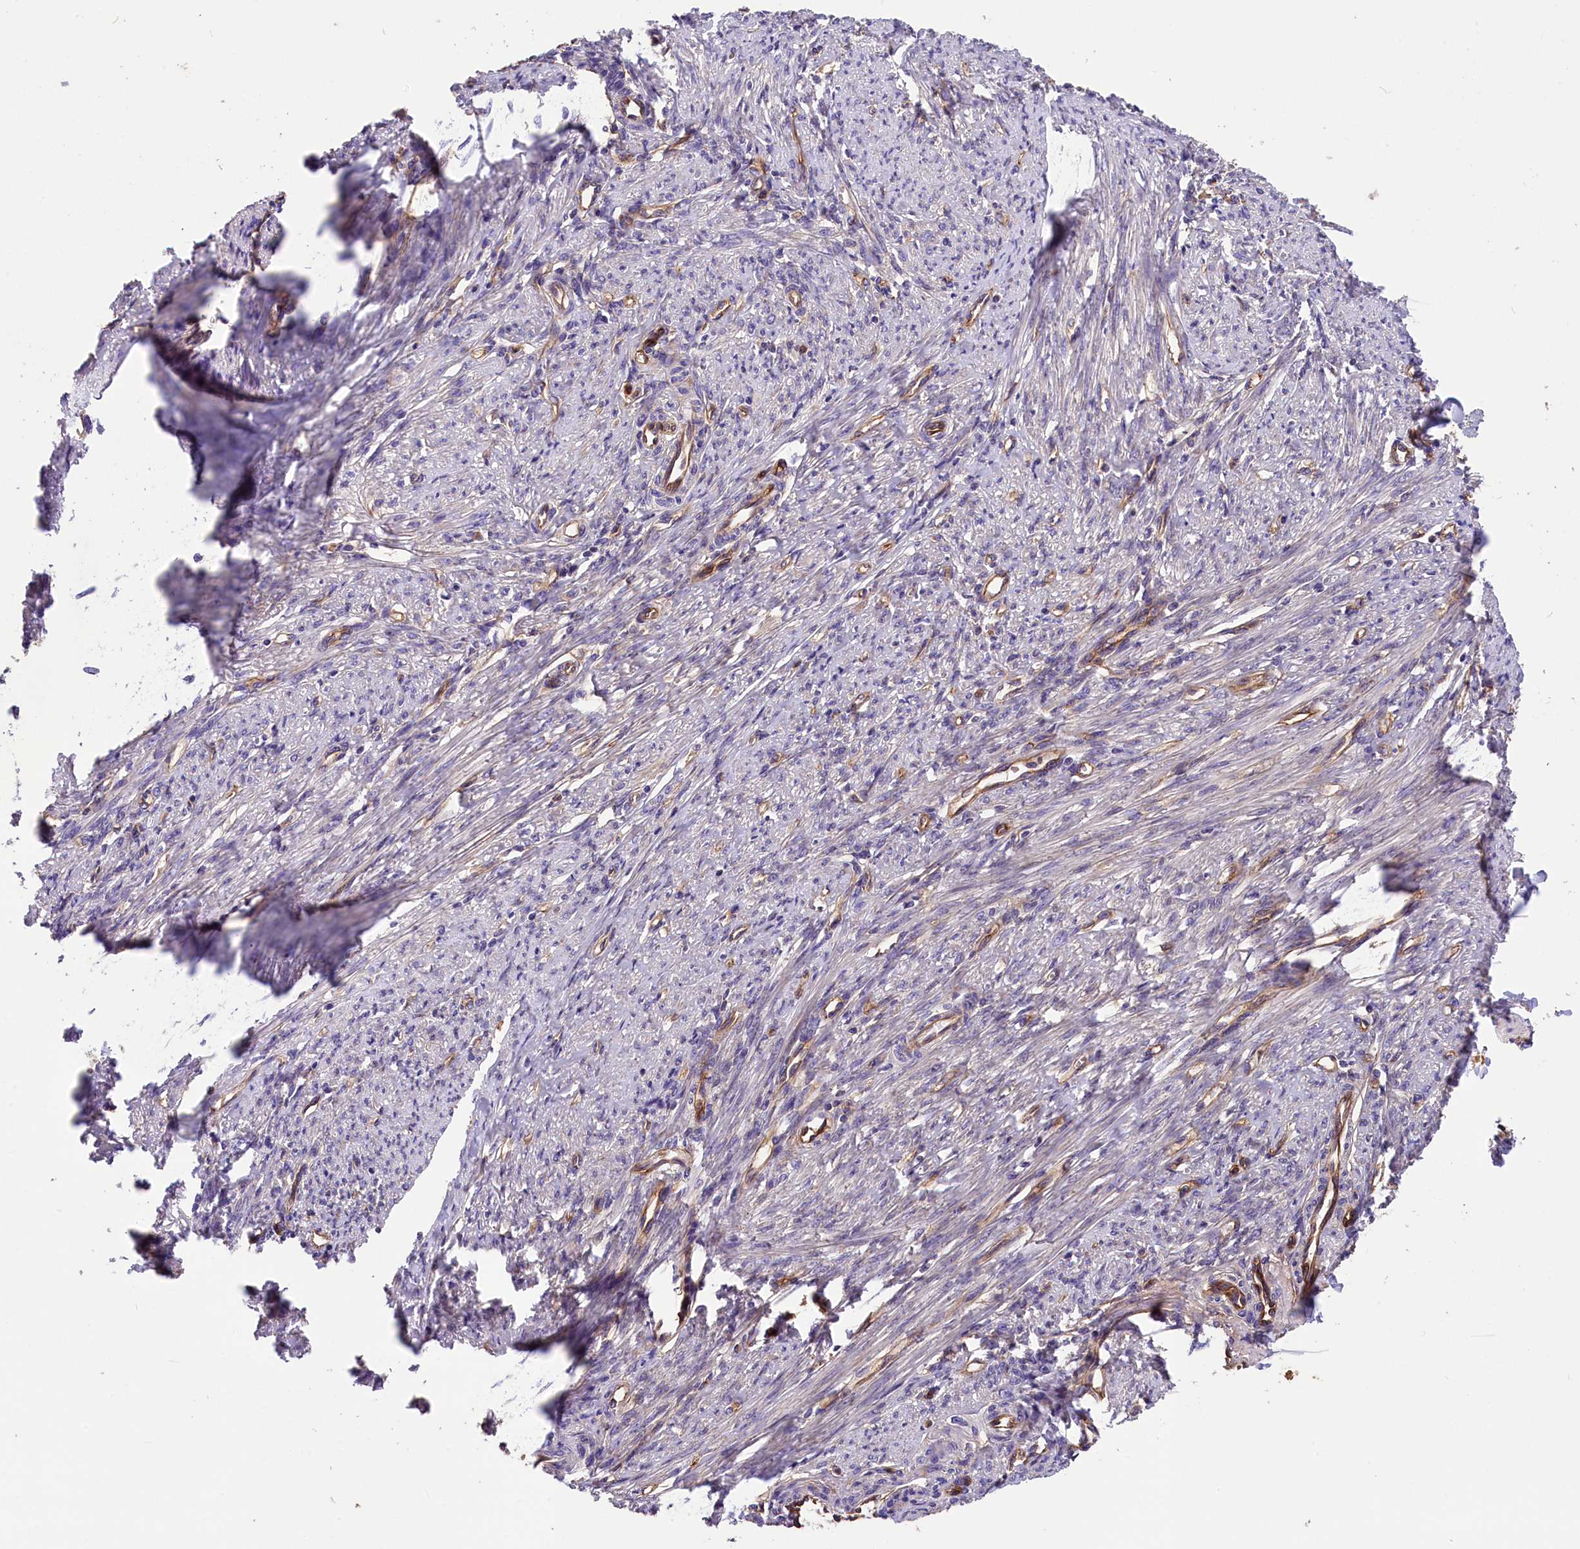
{"staining": {"intensity": "negative", "quantity": "none", "location": "none"}, "tissue": "smooth muscle", "cell_type": "Smooth muscle cells", "image_type": "normal", "snomed": [{"axis": "morphology", "description": "Normal tissue, NOS"}, {"axis": "topography", "description": "Smooth muscle"}, {"axis": "topography", "description": "Uterus"}], "caption": "This is a micrograph of immunohistochemistry (IHC) staining of normal smooth muscle, which shows no expression in smooth muscle cells. The staining is performed using DAB (3,3'-diaminobenzidine) brown chromogen with nuclei counter-stained in using hematoxylin.", "gene": "ERMARD", "patient": {"sex": "female", "age": 59}}